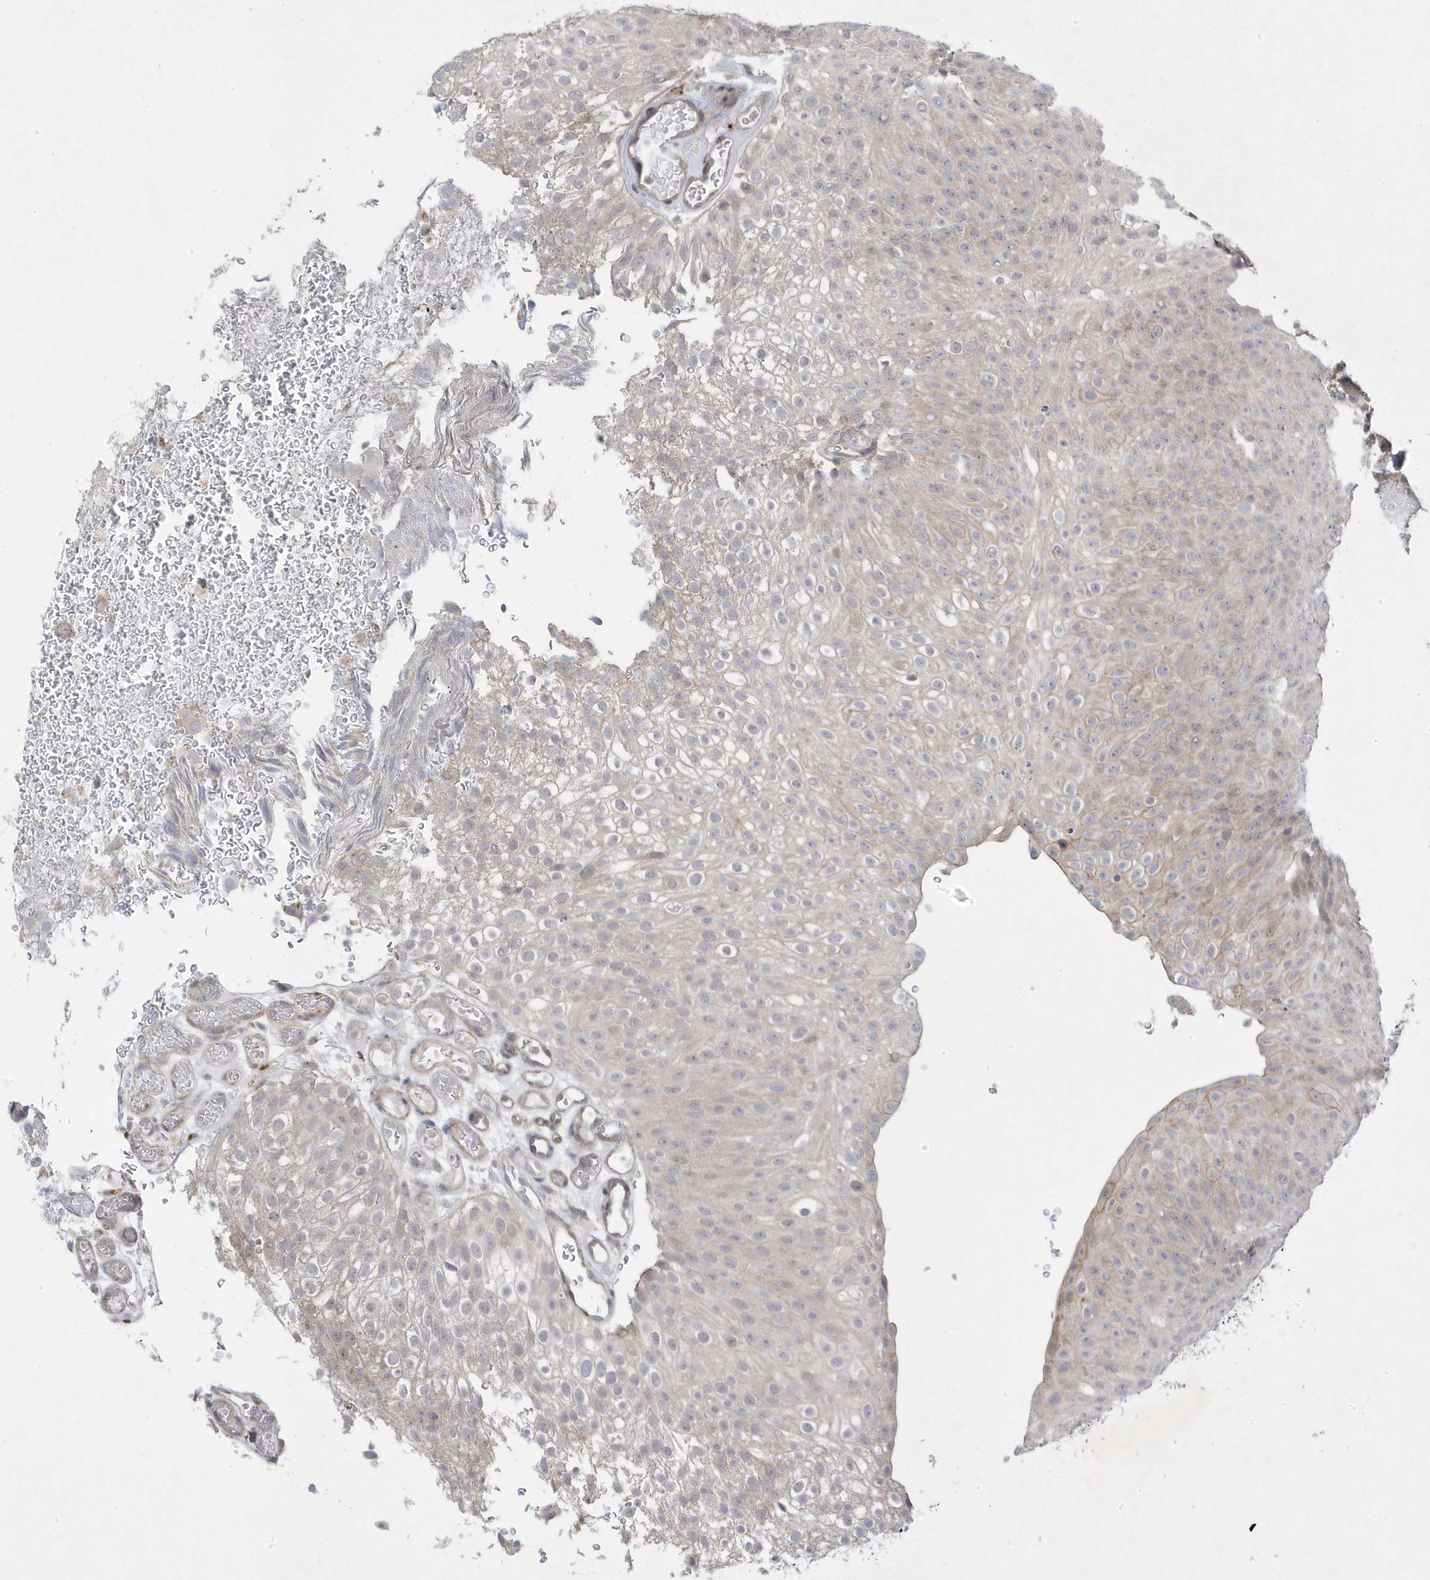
{"staining": {"intensity": "negative", "quantity": "none", "location": "none"}, "tissue": "urothelial cancer", "cell_type": "Tumor cells", "image_type": "cancer", "snomed": [{"axis": "morphology", "description": "Urothelial carcinoma, Low grade"}, {"axis": "topography", "description": "Urinary bladder"}], "caption": "Immunohistochemical staining of human urothelial cancer reveals no significant expression in tumor cells. (DAB immunohistochemistry visualized using brightfield microscopy, high magnification).", "gene": "ANAPC1", "patient": {"sex": "male", "age": 78}}